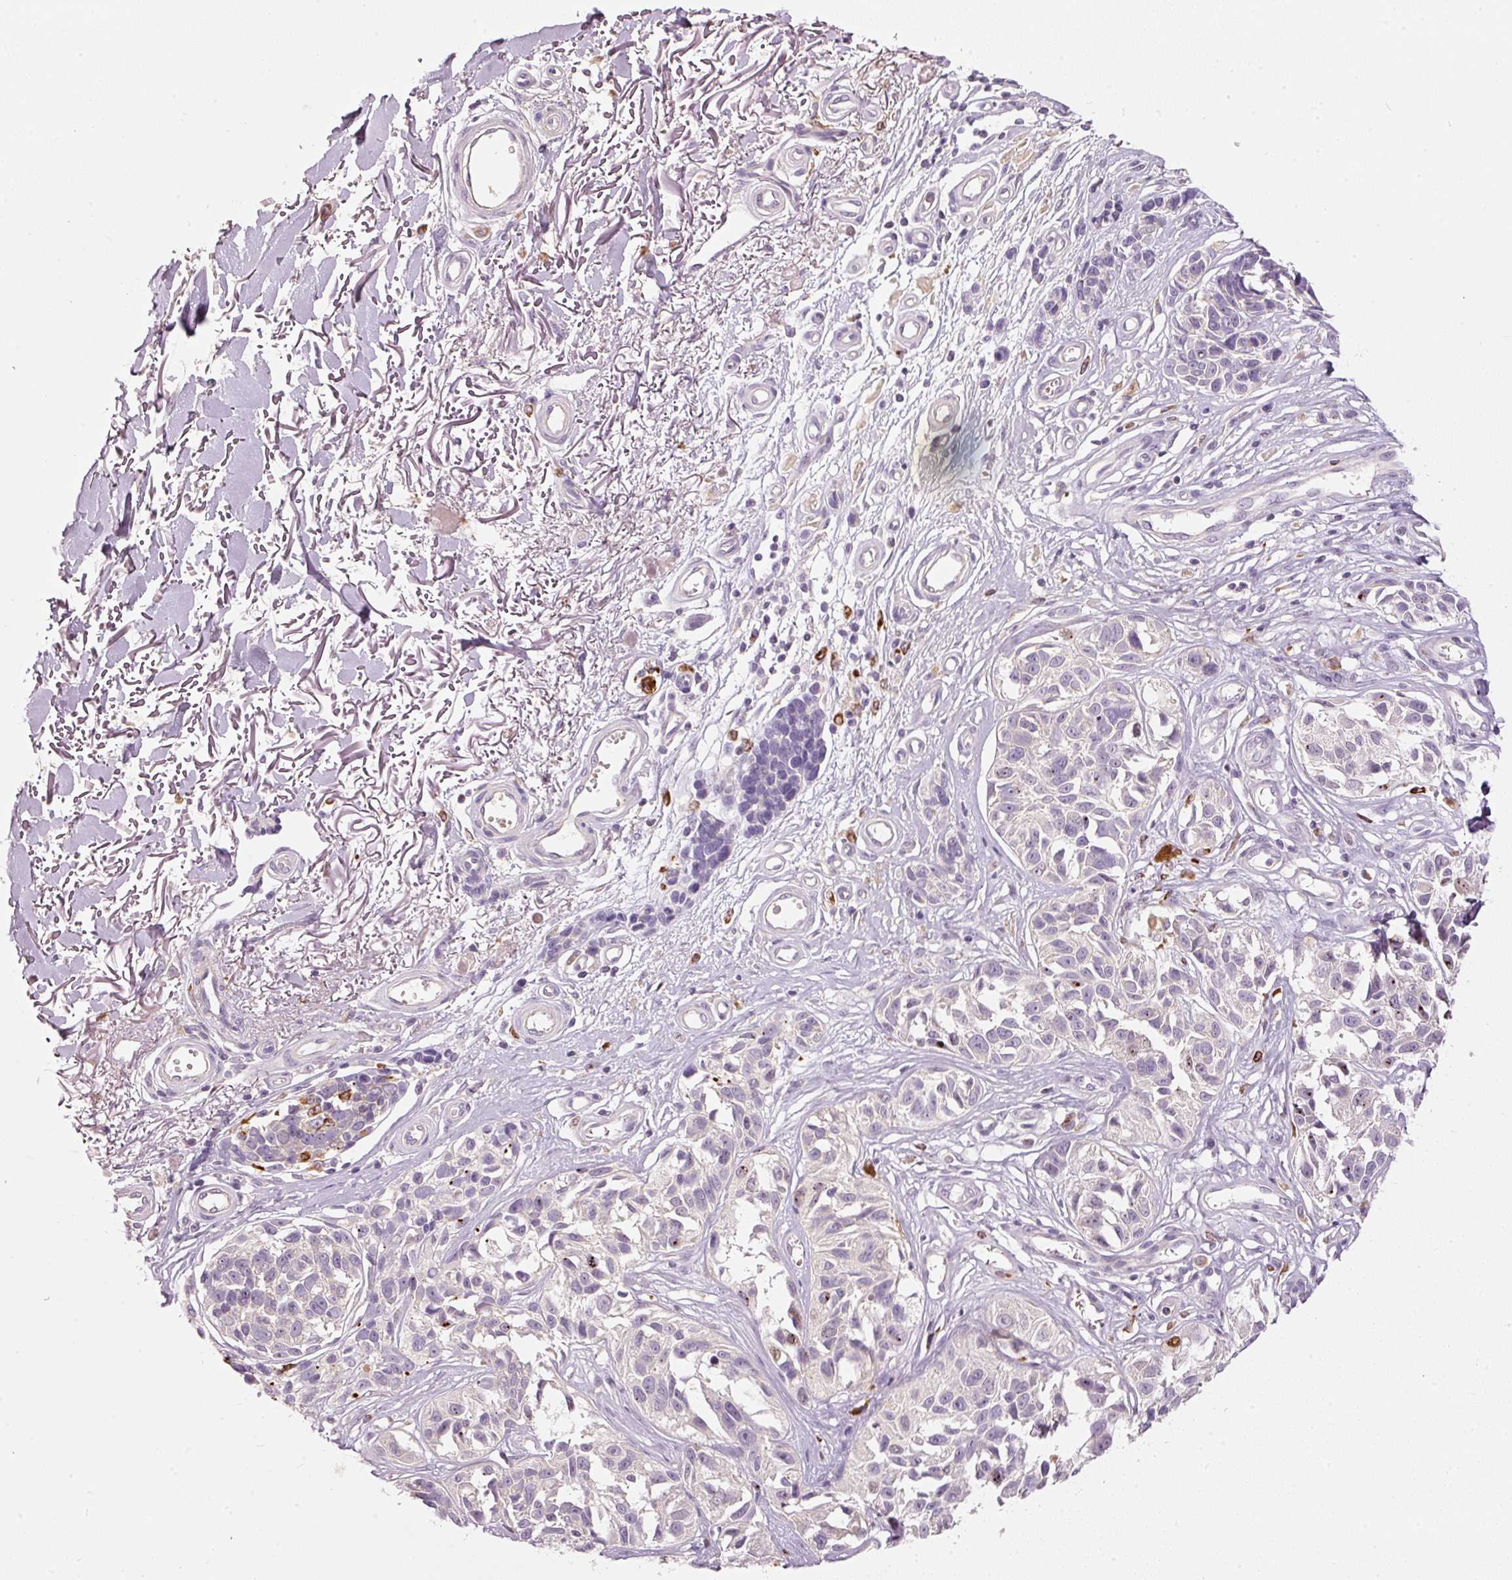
{"staining": {"intensity": "negative", "quantity": "none", "location": "none"}, "tissue": "melanoma", "cell_type": "Tumor cells", "image_type": "cancer", "snomed": [{"axis": "morphology", "description": "Malignant melanoma, NOS"}, {"axis": "topography", "description": "Skin"}], "caption": "An image of melanoma stained for a protein shows no brown staining in tumor cells. (Stains: DAB (3,3'-diaminobenzidine) immunohistochemistry with hematoxylin counter stain, Microscopy: brightfield microscopy at high magnification).", "gene": "KLHL21", "patient": {"sex": "male", "age": 73}}